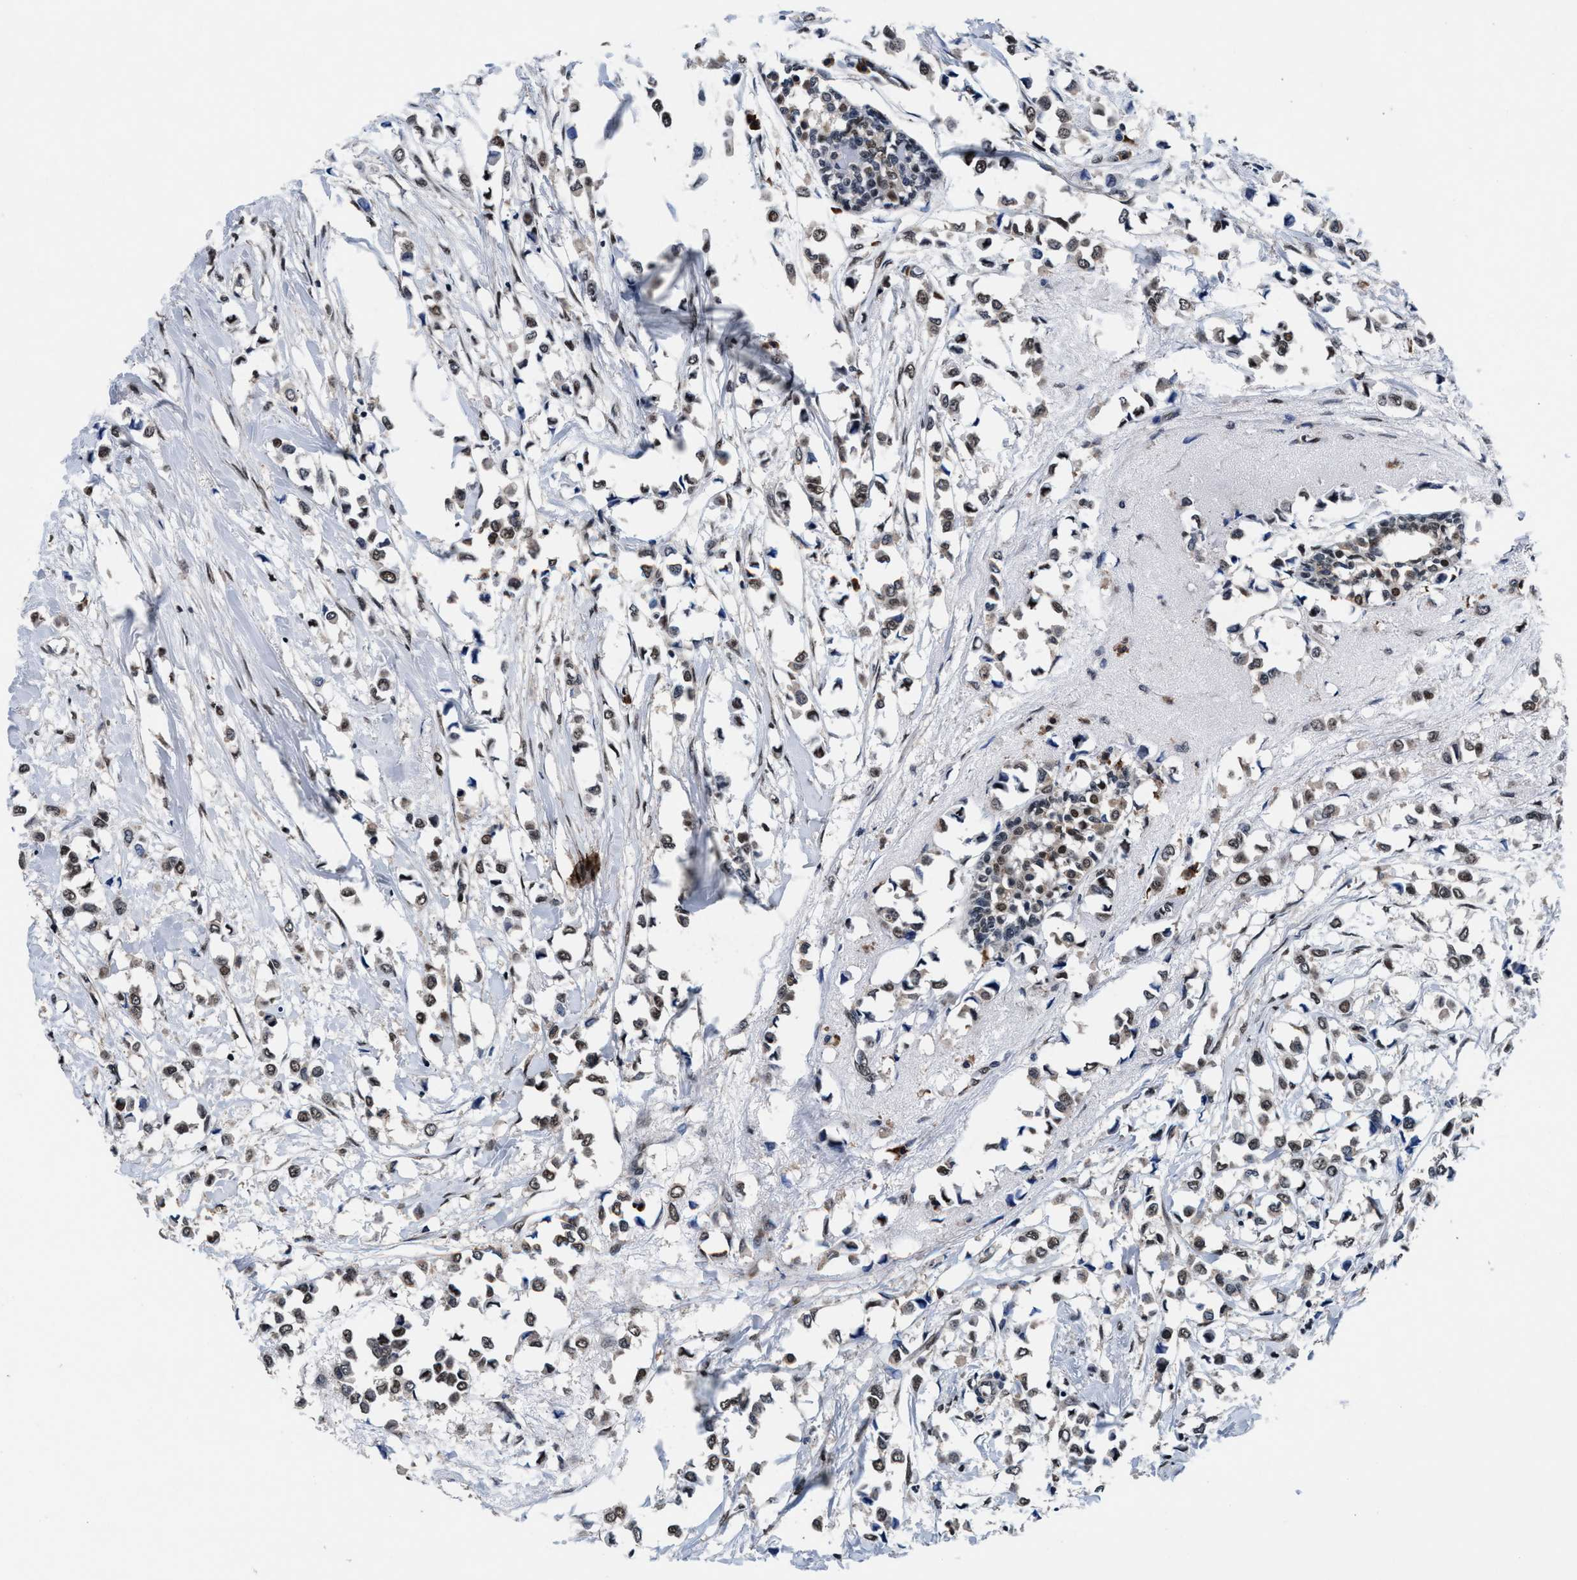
{"staining": {"intensity": "moderate", "quantity": ">75%", "location": "nuclear"}, "tissue": "breast cancer", "cell_type": "Tumor cells", "image_type": "cancer", "snomed": [{"axis": "morphology", "description": "Lobular carcinoma"}, {"axis": "topography", "description": "Breast"}], "caption": "An immunohistochemistry micrograph of tumor tissue is shown. Protein staining in brown highlights moderate nuclear positivity in breast cancer within tumor cells.", "gene": "USP16", "patient": {"sex": "female", "age": 51}}